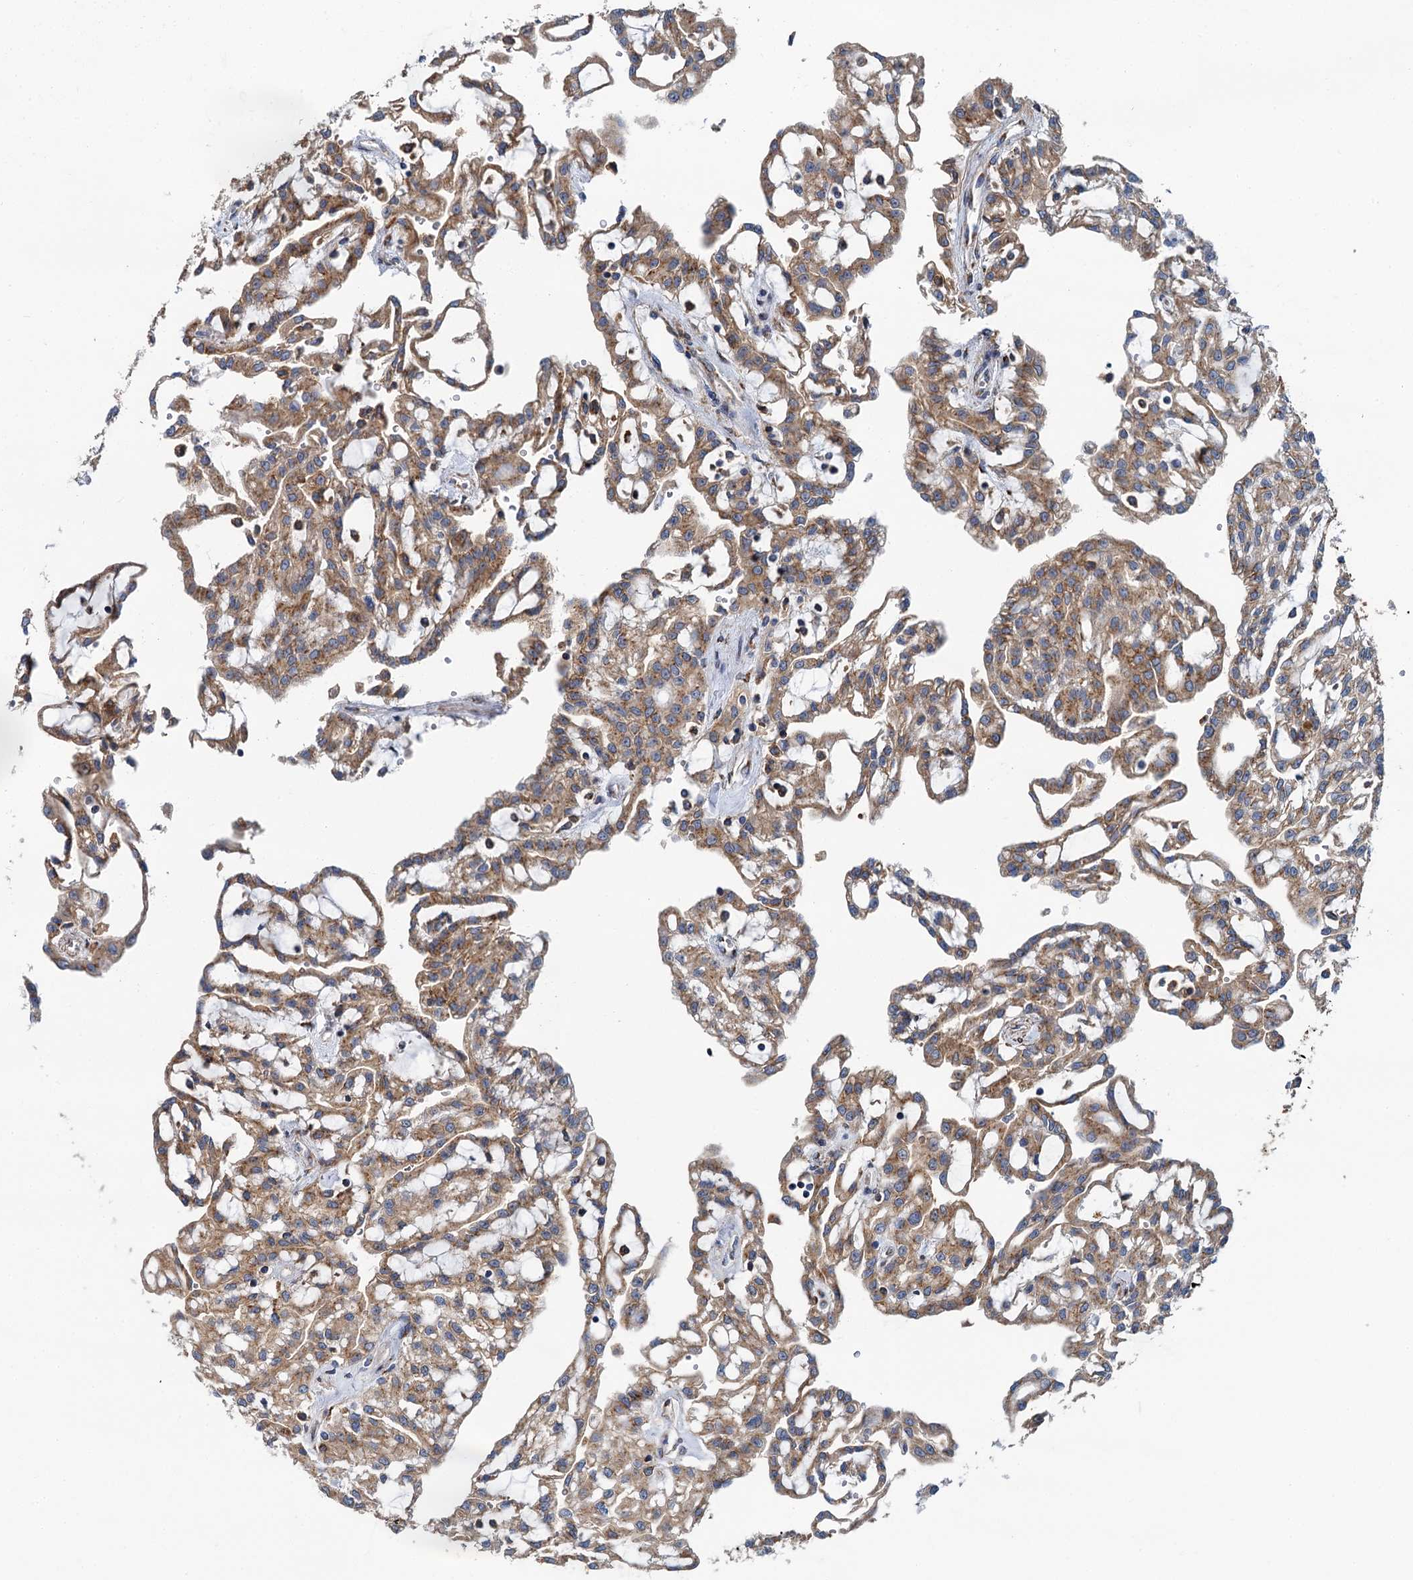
{"staining": {"intensity": "moderate", "quantity": ">75%", "location": "cytoplasmic/membranous"}, "tissue": "renal cancer", "cell_type": "Tumor cells", "image_type": "cancer", "snomed": [{"axis": "morphology", "description": "Adenocarcinoma, NOS"}, {"axis": "topography", "description": "Kidney"}], "caption": "Immunohistochemistry (IHC) histopathology image of neoplastic tissue: renal cancer (adenocarcinoma) stained using immunohistochemistry reveals medium levels of moderate protein expression localized specifically in the cytoplasmic/membranous of tumor cells, appearing as a cytoplasmic/membranous brown color.", "gene": "BET1L", "patient": {"sex": "male", "age": 63}}